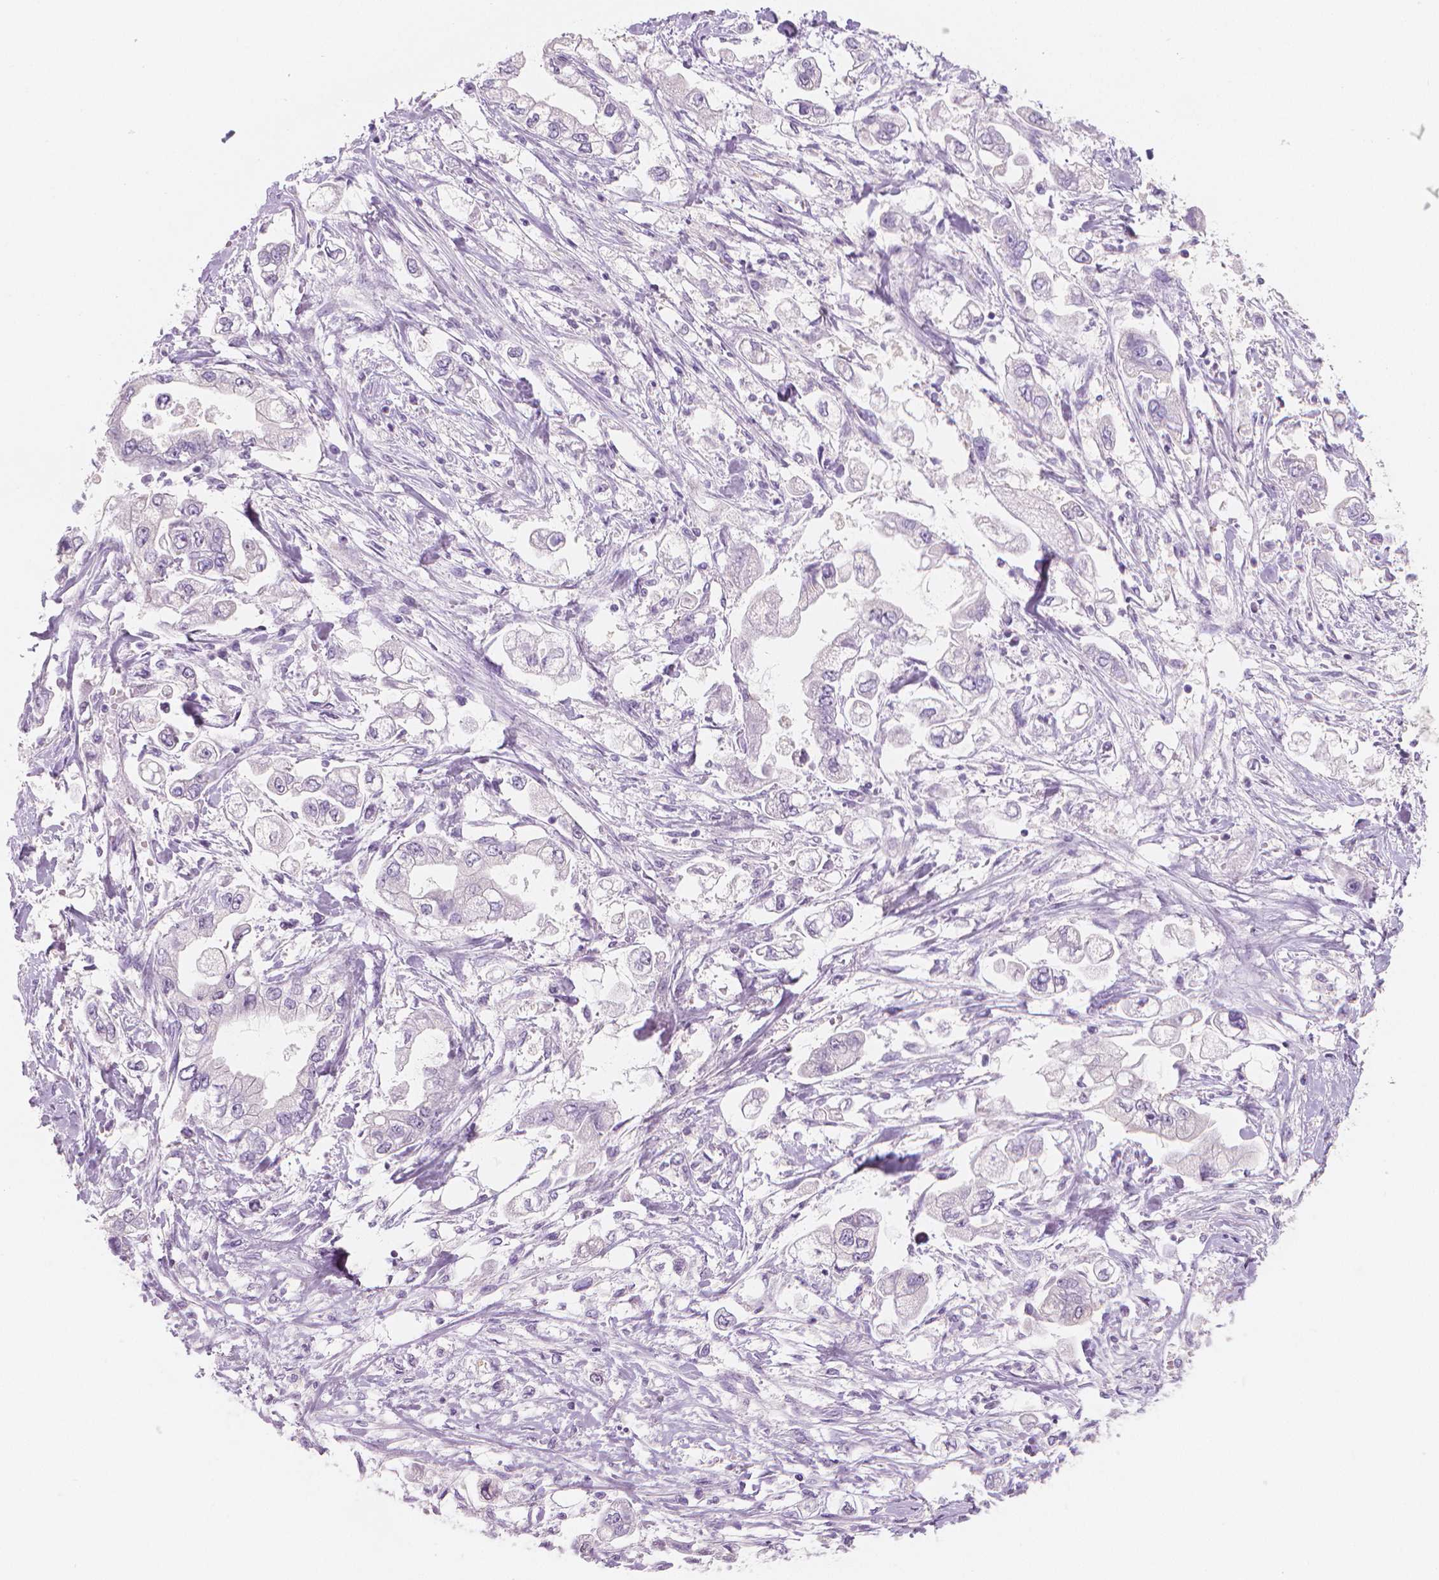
{"staining": {"intensity": "negative", "quantity": "none", "location": "none"}, "tissue": "stomach cancer", "cell_type": "Tumor cells", "image_type": "cancer", "snomed": [{"axis": "morphology", "description": "Adenocarcinoma, NOS"}, {"axis": "topography", "description": "Stomach"}], "caption": "High magnification brightfield microscopy of stomach adenocarcinoma stained with DAB (brown) and counterstained with hematoxylin (blue): tumor cells show no significant expression.", "gene": "APOA4", "patient": {"sex": "male", "age": 62}}